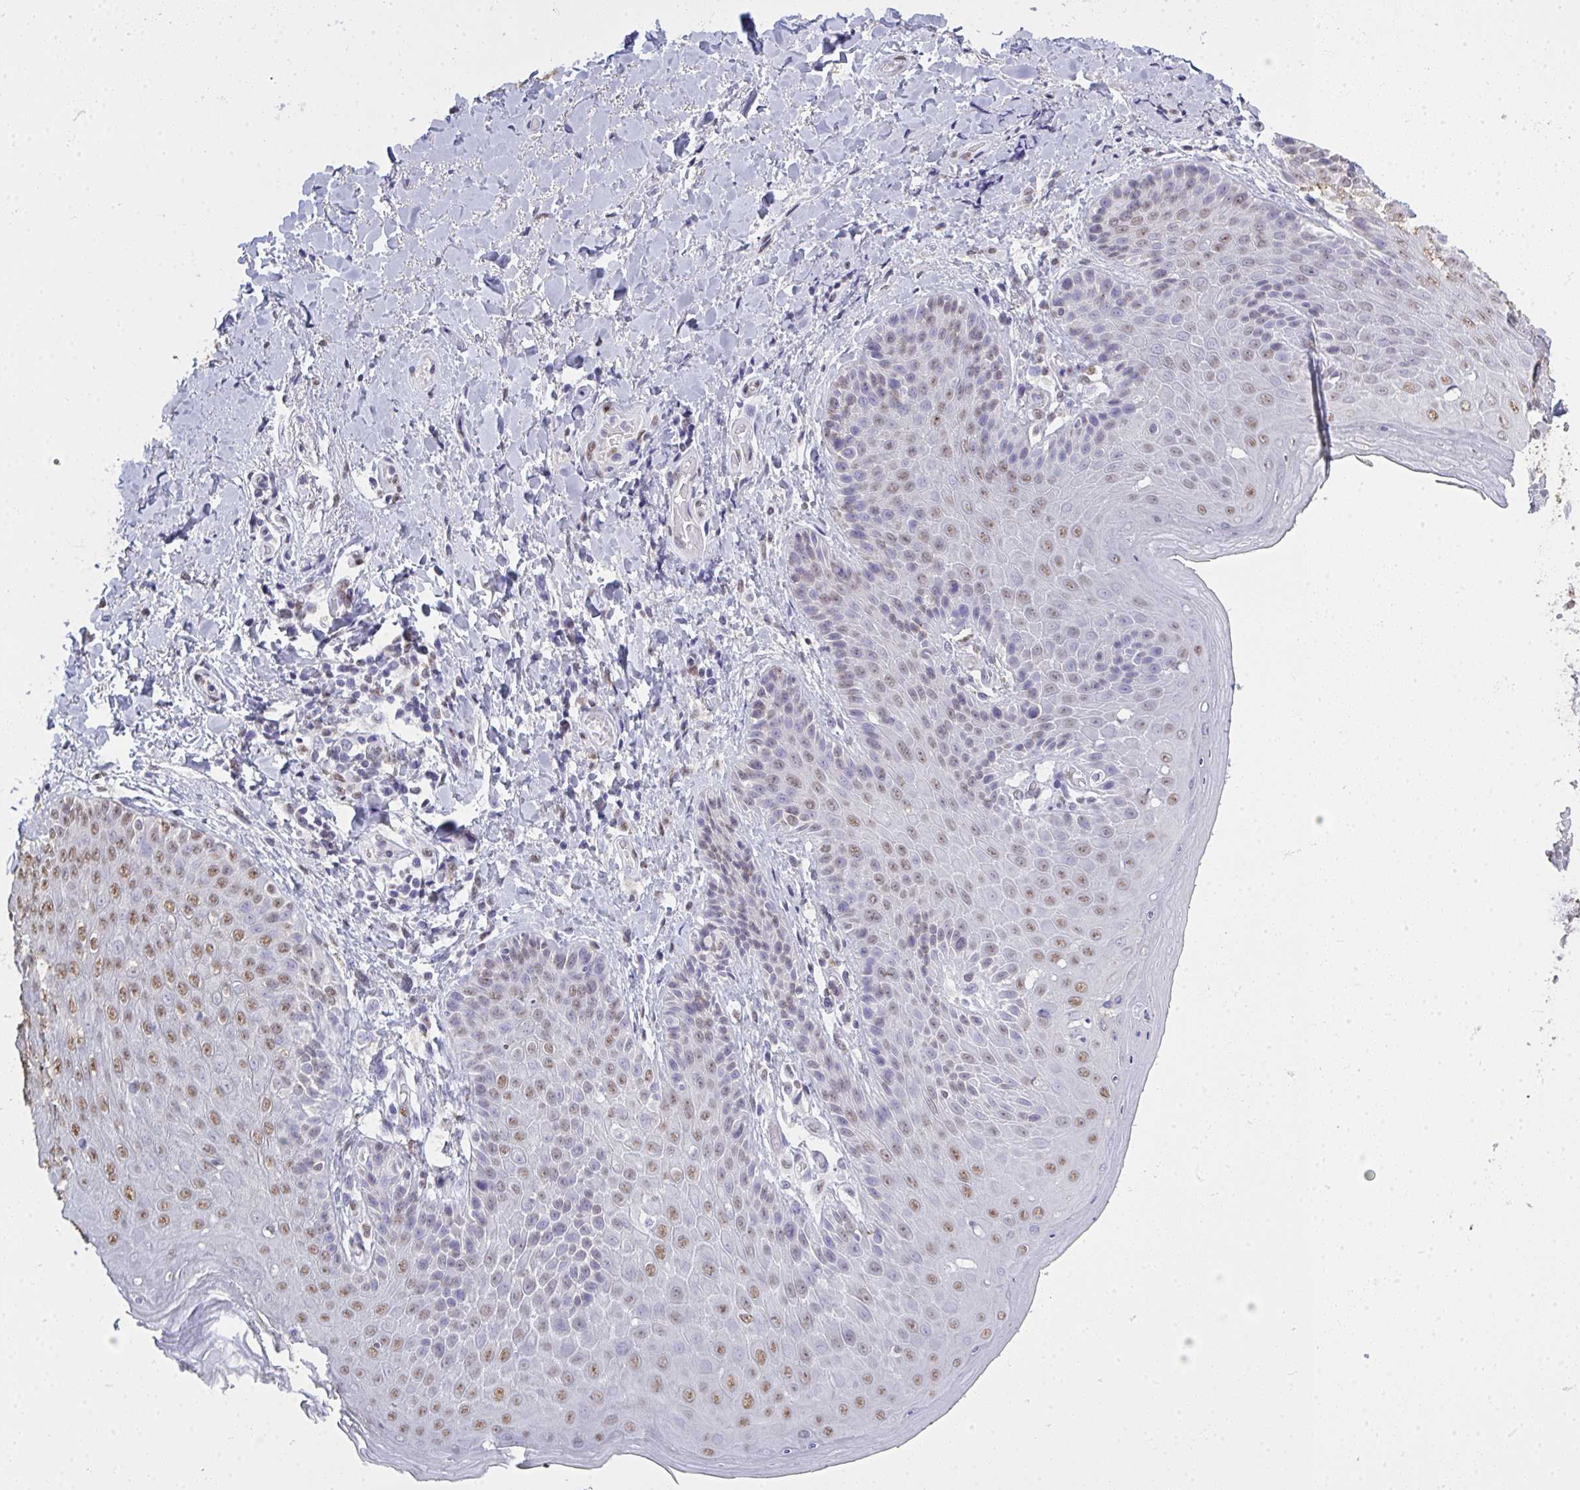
{"staining": {"intensity": "moderate", "quantity": "25%-75%", "location": "nuclear"}, "tissue": "skin", "cell_type": "Epidermal cells", "image_type": "normal", "snomed": [{"axis": "morphology", "description": "Normal tissue, NOS"}, {"axis": "topography", "description": "Anal"}, {"axis": "topography", "description": "Peripheral nerve tissue"}], "caption": "High-power microscopy captured an IHC photomicrograph of unremarkable skin, revealing moderate nuclear positivity in about 25%-75% of epidermal cells.", "gene": "SEMA6B", "patient": {"sex": "male", "age": 51}}